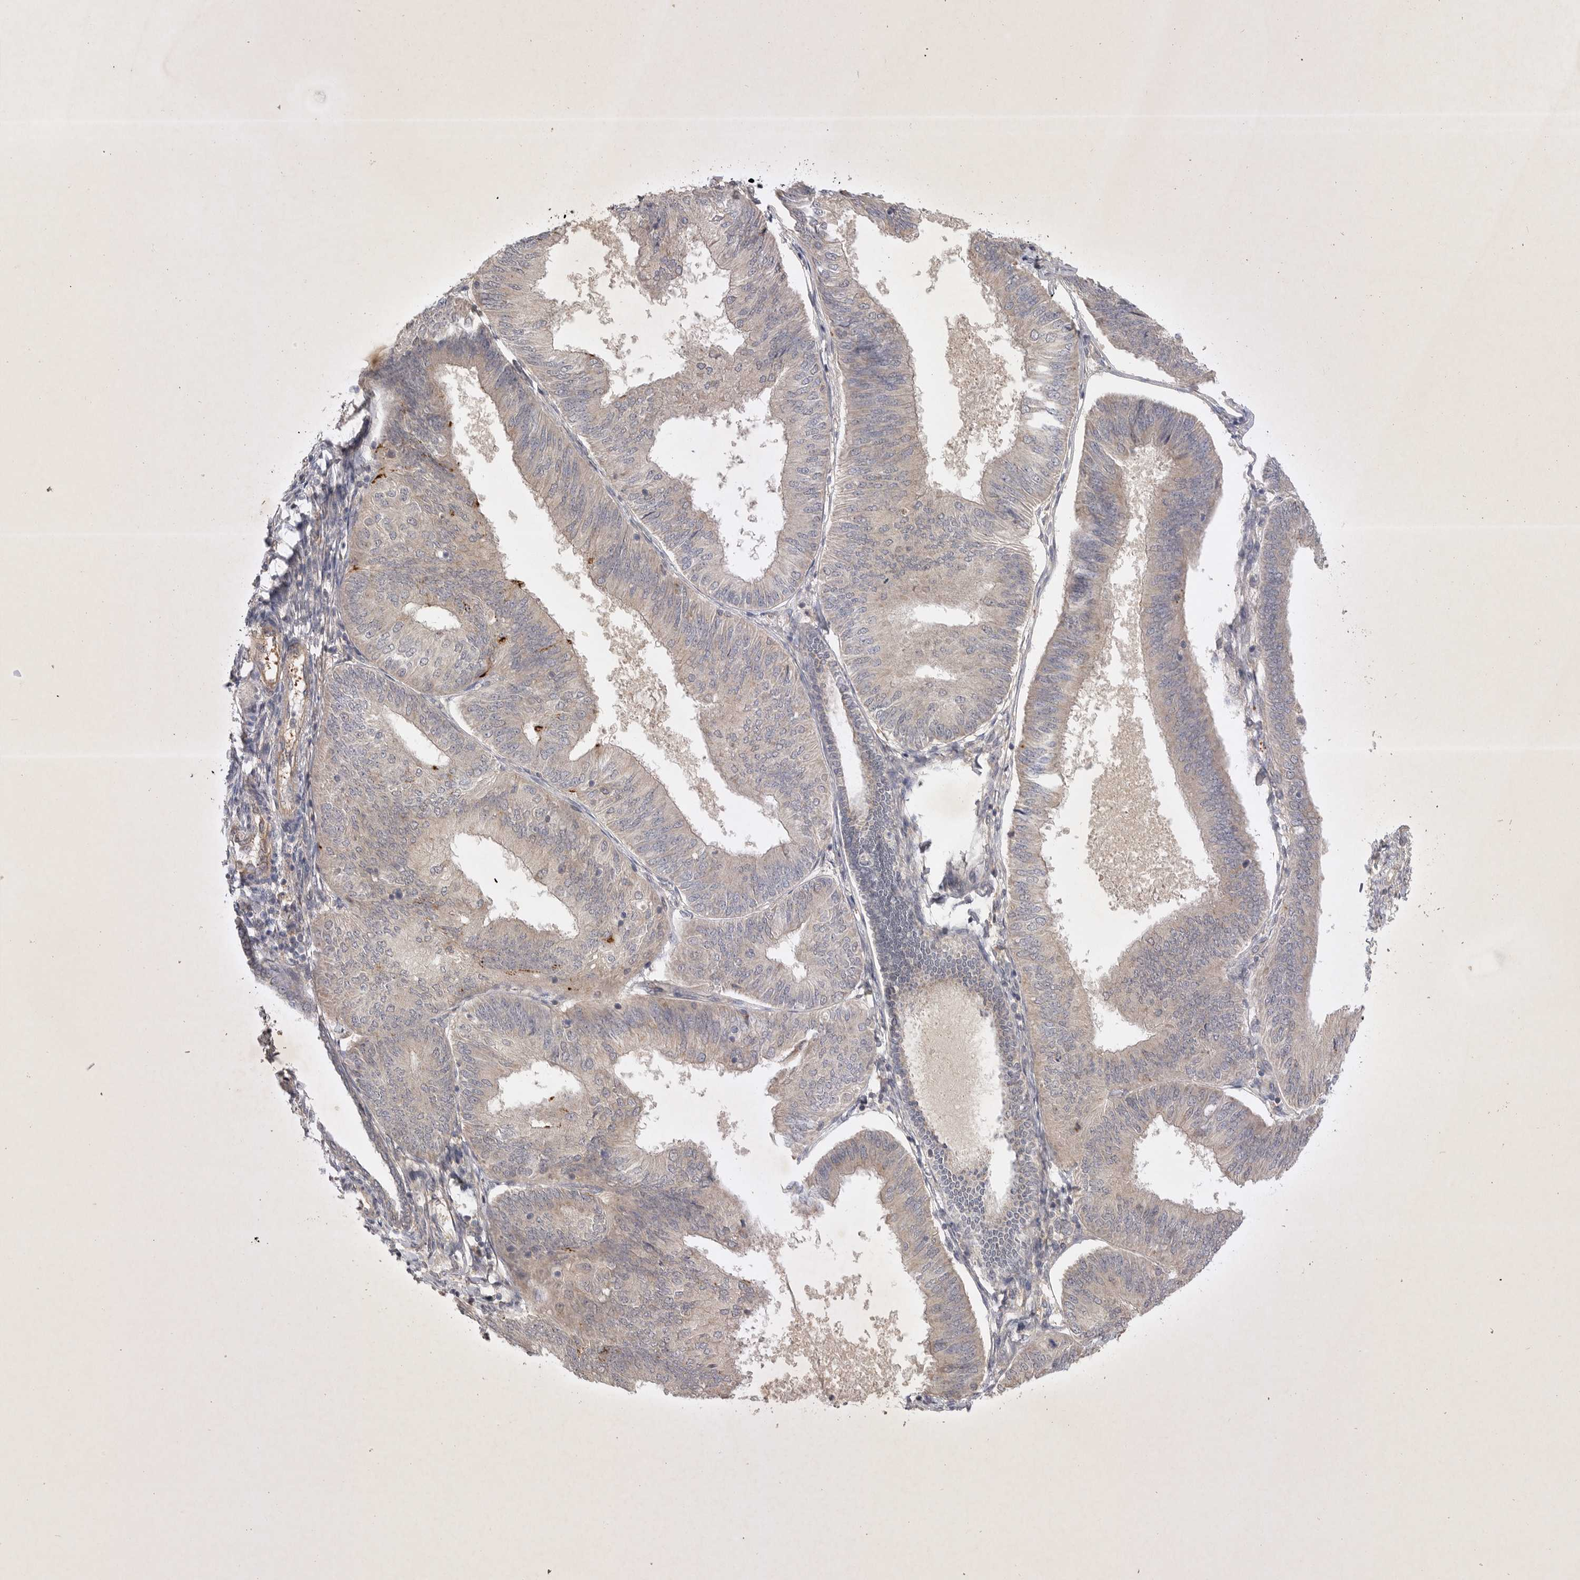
{"staining": {"intensity": "negative", "quantity": "none", "location": "none"}, "tissue": "endometrial cancer", "cell_type": "Tumor cells", "image_type": "cancer", "snomed": [{"axis": "morphology", "description": "Adenocarcinoma, NOS"}, {"axis": "topography", "description": "Endometrium"}], "caption": "DAB (3,3'-diaminobenzidine) immunohistochemical staining of endometrial adenocarcinoma shows no significant positivity in tumor cells.", "gene": "PTPDC1", "patient": {"sex": "female", "age": 58}}